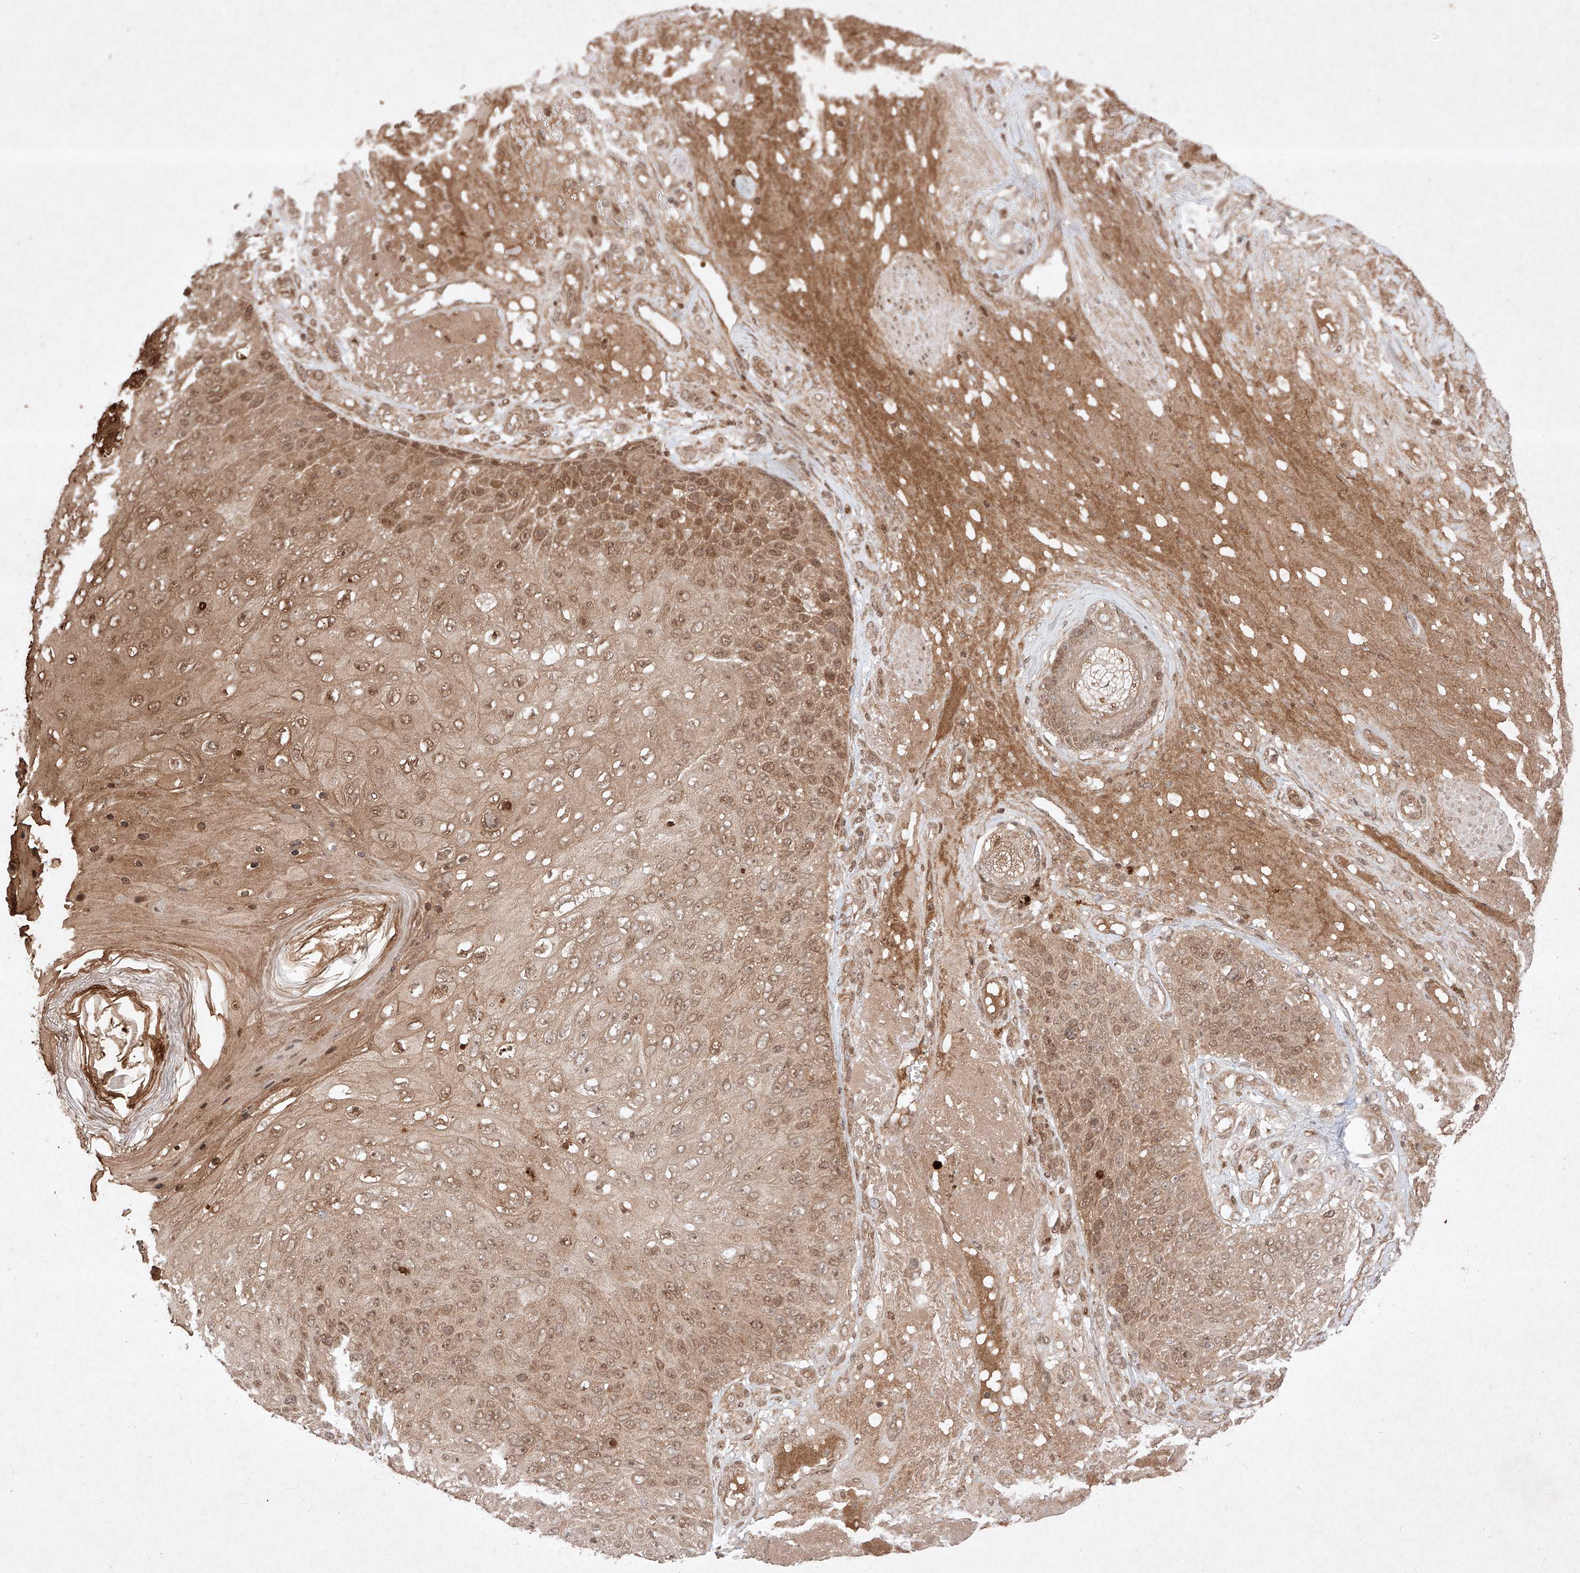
{"staining": {"intensity": "moderate", "quantity": ">75%", "location": "cytoplasmic/membranous,nuclear"}, "tissue": "skin cancer", "cell_type": "Tumor cells", "image_type": "cancer", "snomed": [{"axis": "morphology", "description": "Squamous cell carcinoma, NOS"}, {"axis": "topography", "description": "Skin"}], "caption": "Immunohistochemistry (IHC) (DAB (3,3'-diaminobenzidine)) staining of skin cancer exhibits moderate cytoplasmic/membranous and nuclear protein positivity in approximately >75% of tumor cells.", "gene": "RNF31", "patient": {"sex": "female", "age": 88}}